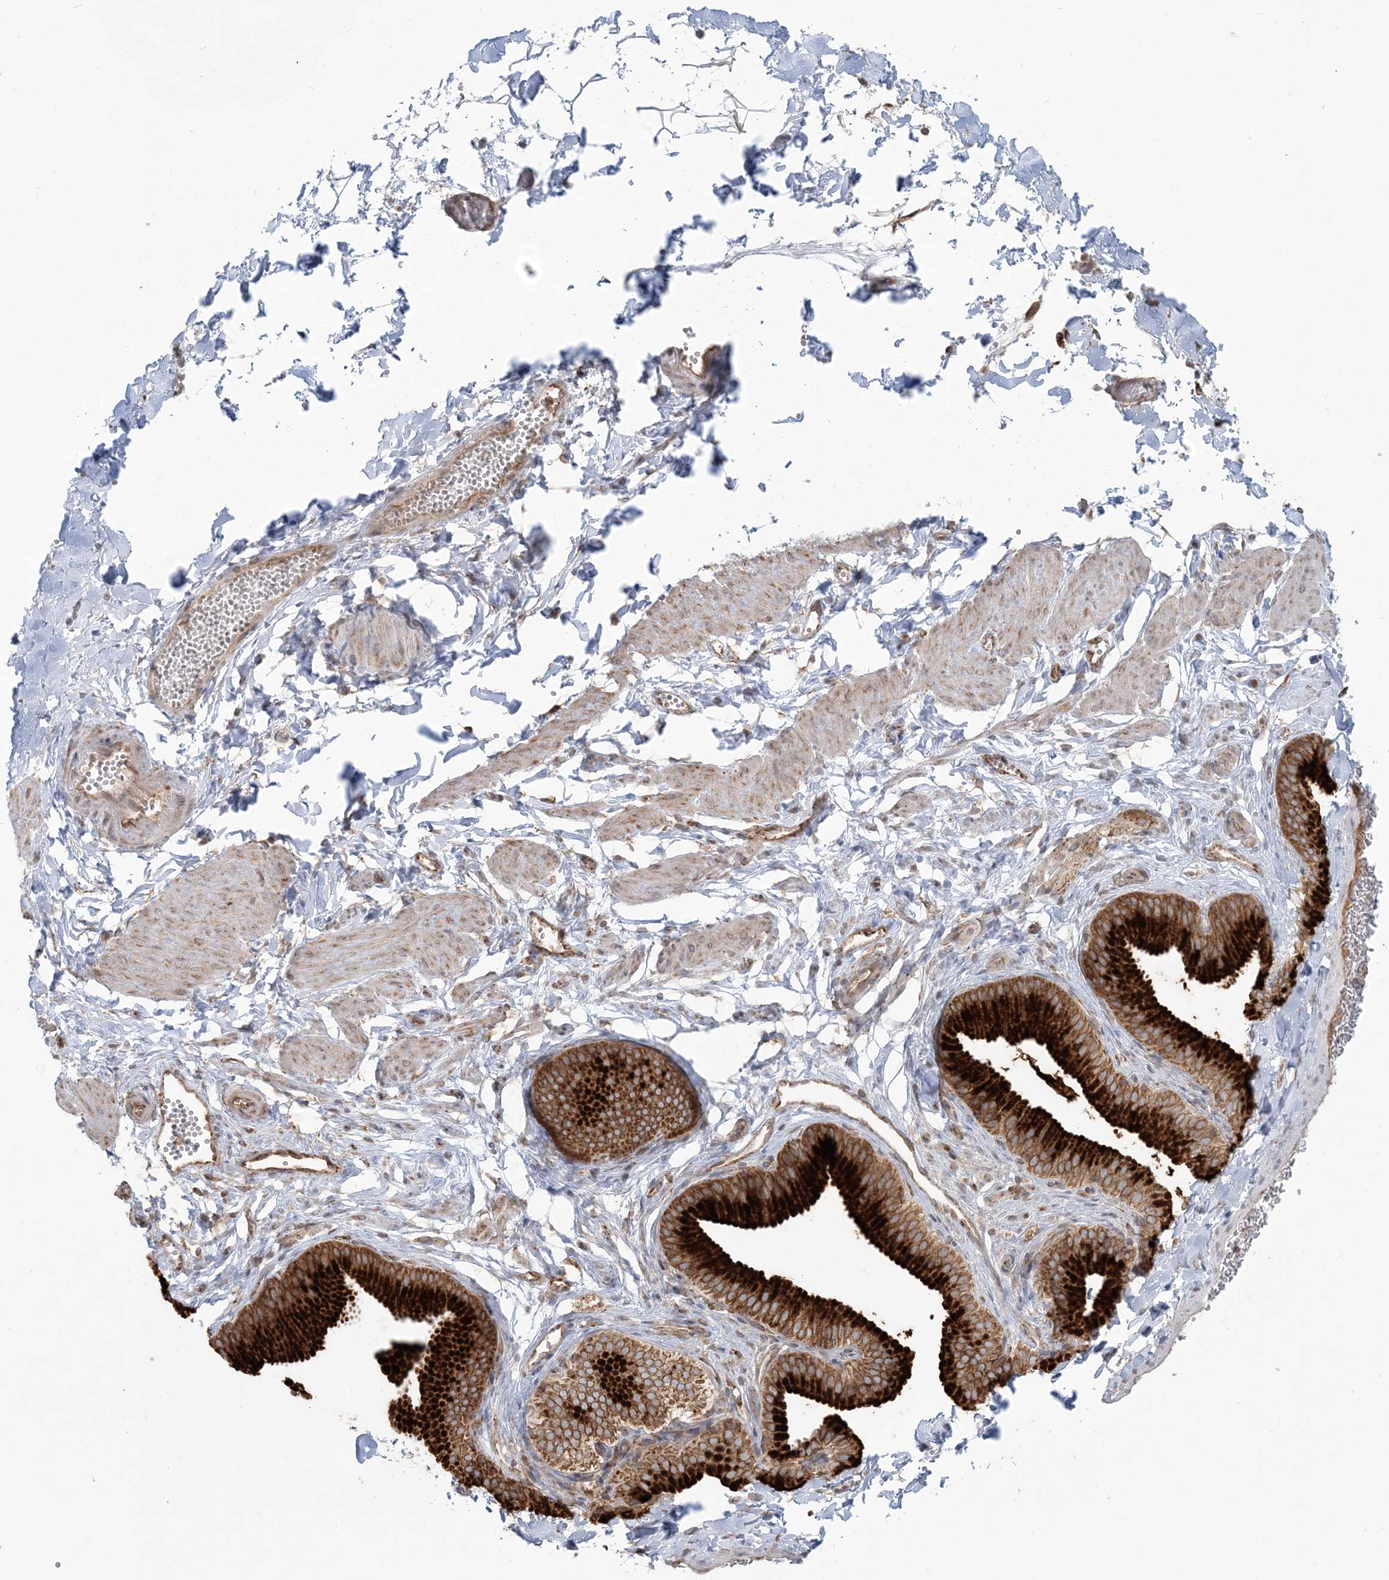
{"staining": {"intensity": "negative", "quantity": "none", "location": "none"}, "tissue": "adipose tissue", "cell_type": "Adipocytes", "image_type": "normal", "snomed": [{"axis": "morphology", "description": "Normal tissue, NOS"}, {"axis": "topography", "description": "Gallbladder"}, {"axis": "topography", "description": "Peripheral nerve tissue"}], "caption": "This image is of unremarkable adipose tissue stained with immunohistochemistry to label a protein in brown with the nuclei are counter-stained blue. There is no positivity in adipocytes.", "gene": "UBXN4", "patient": {"sex": "male", "age": 38}}